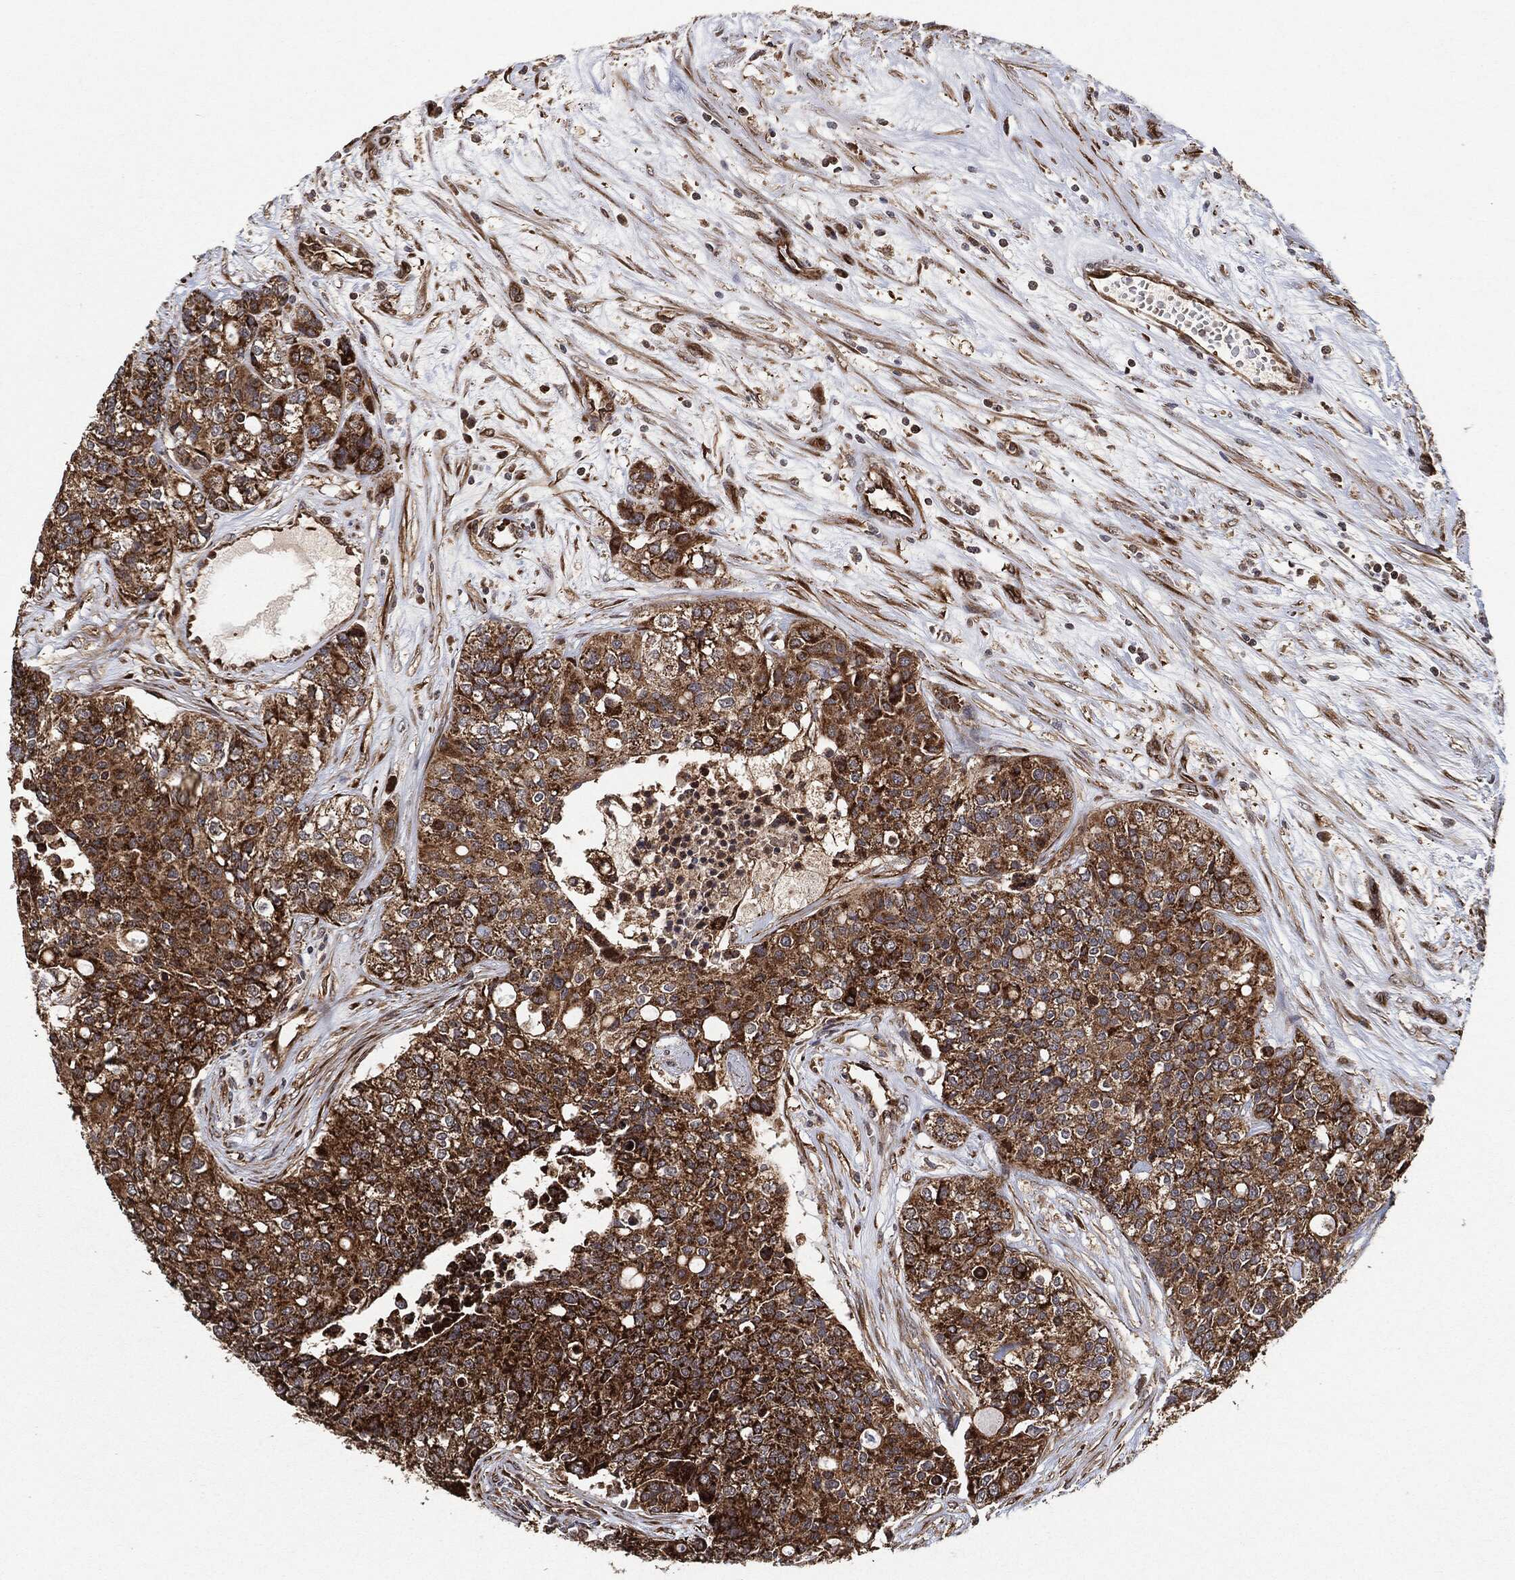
{"staining": {"intensity": "strong", "quantity": ">75%", "location": "cytoplasmic/membranous"}, "tissue": "carcinoid", "cell_type": "Tumor cells", "image_type": "cancer", "snomed": [{"axis": "morphology", "description": "Carcinoid, malignant, NOS"}, {"axis": "topography", "description": "Colon"}], "caption": "Carcinoid was stained to show a protein in brown. There is high levels of strong cytoplasmic/membranous positivity in about >75% of tumor cells. The protein of interest is stained brown, and the nuclei are stained in blue (DAB (3,3'-diaminobenzidine) IHC with brightfield microscopy, high magnification).", "gene": "BCAR1", "patient": {"sex": "male", "age": 81}}